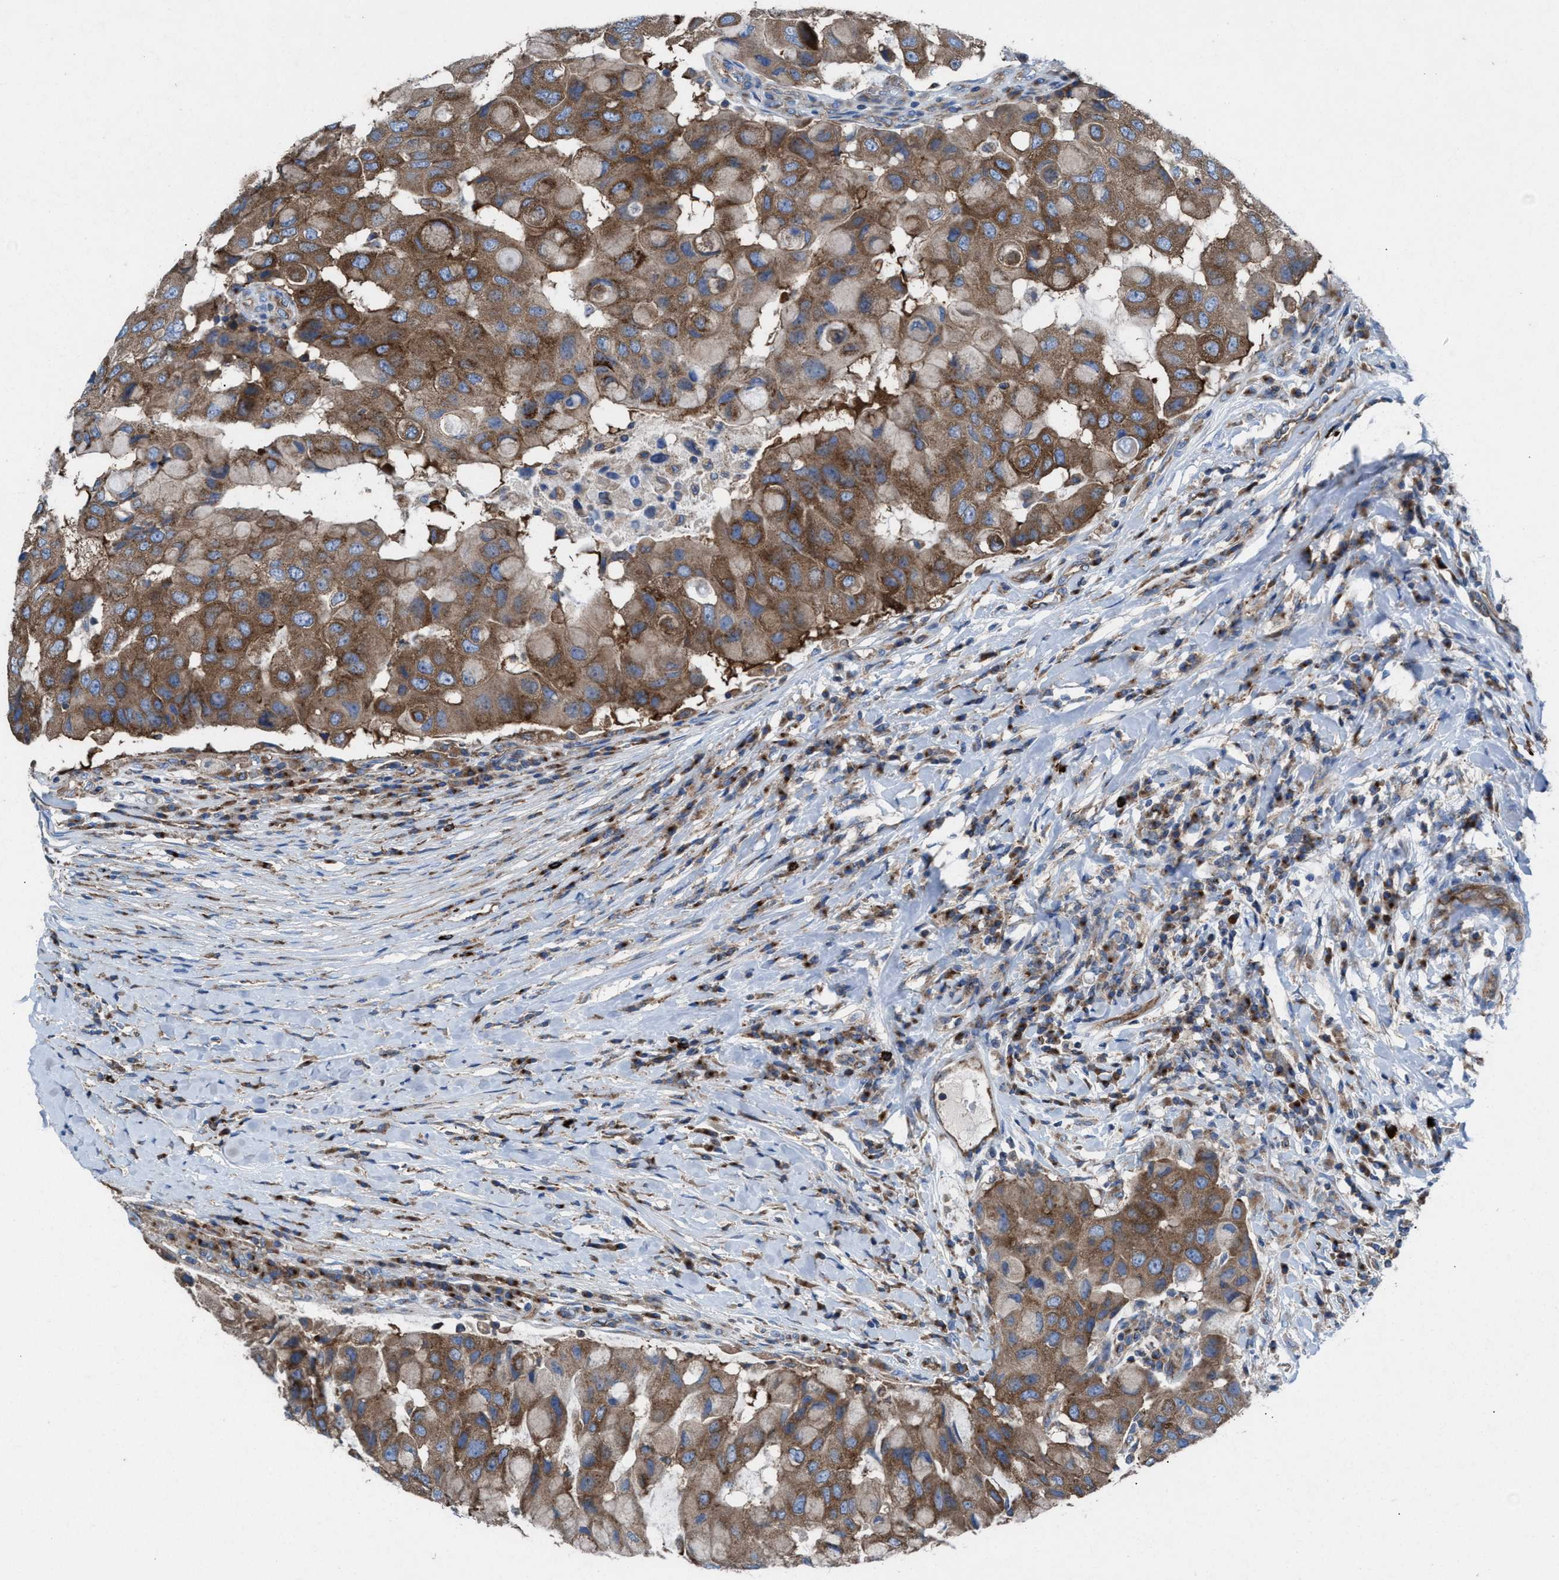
{"staining": {"intensity": "moderate", "quantity": ">75%", "location": "cytoplasmic/membranous"}, "tissue": "breast cancer", "cell_type": "Tumor cells", "image_type": "cancer", "snomed": [{"axis": "morphology", "description": "Duct carcinoma"}, {"axis": "topography", "description": "Breast"}], "caption": "Immunohistochemical staining of human breast cancer shows medium levels of moderate cytoplasmic/membranous expression in about >75% of tumor cells.", "gene": "NYAP1", "patient": {"sex": "female", "age": 27}}